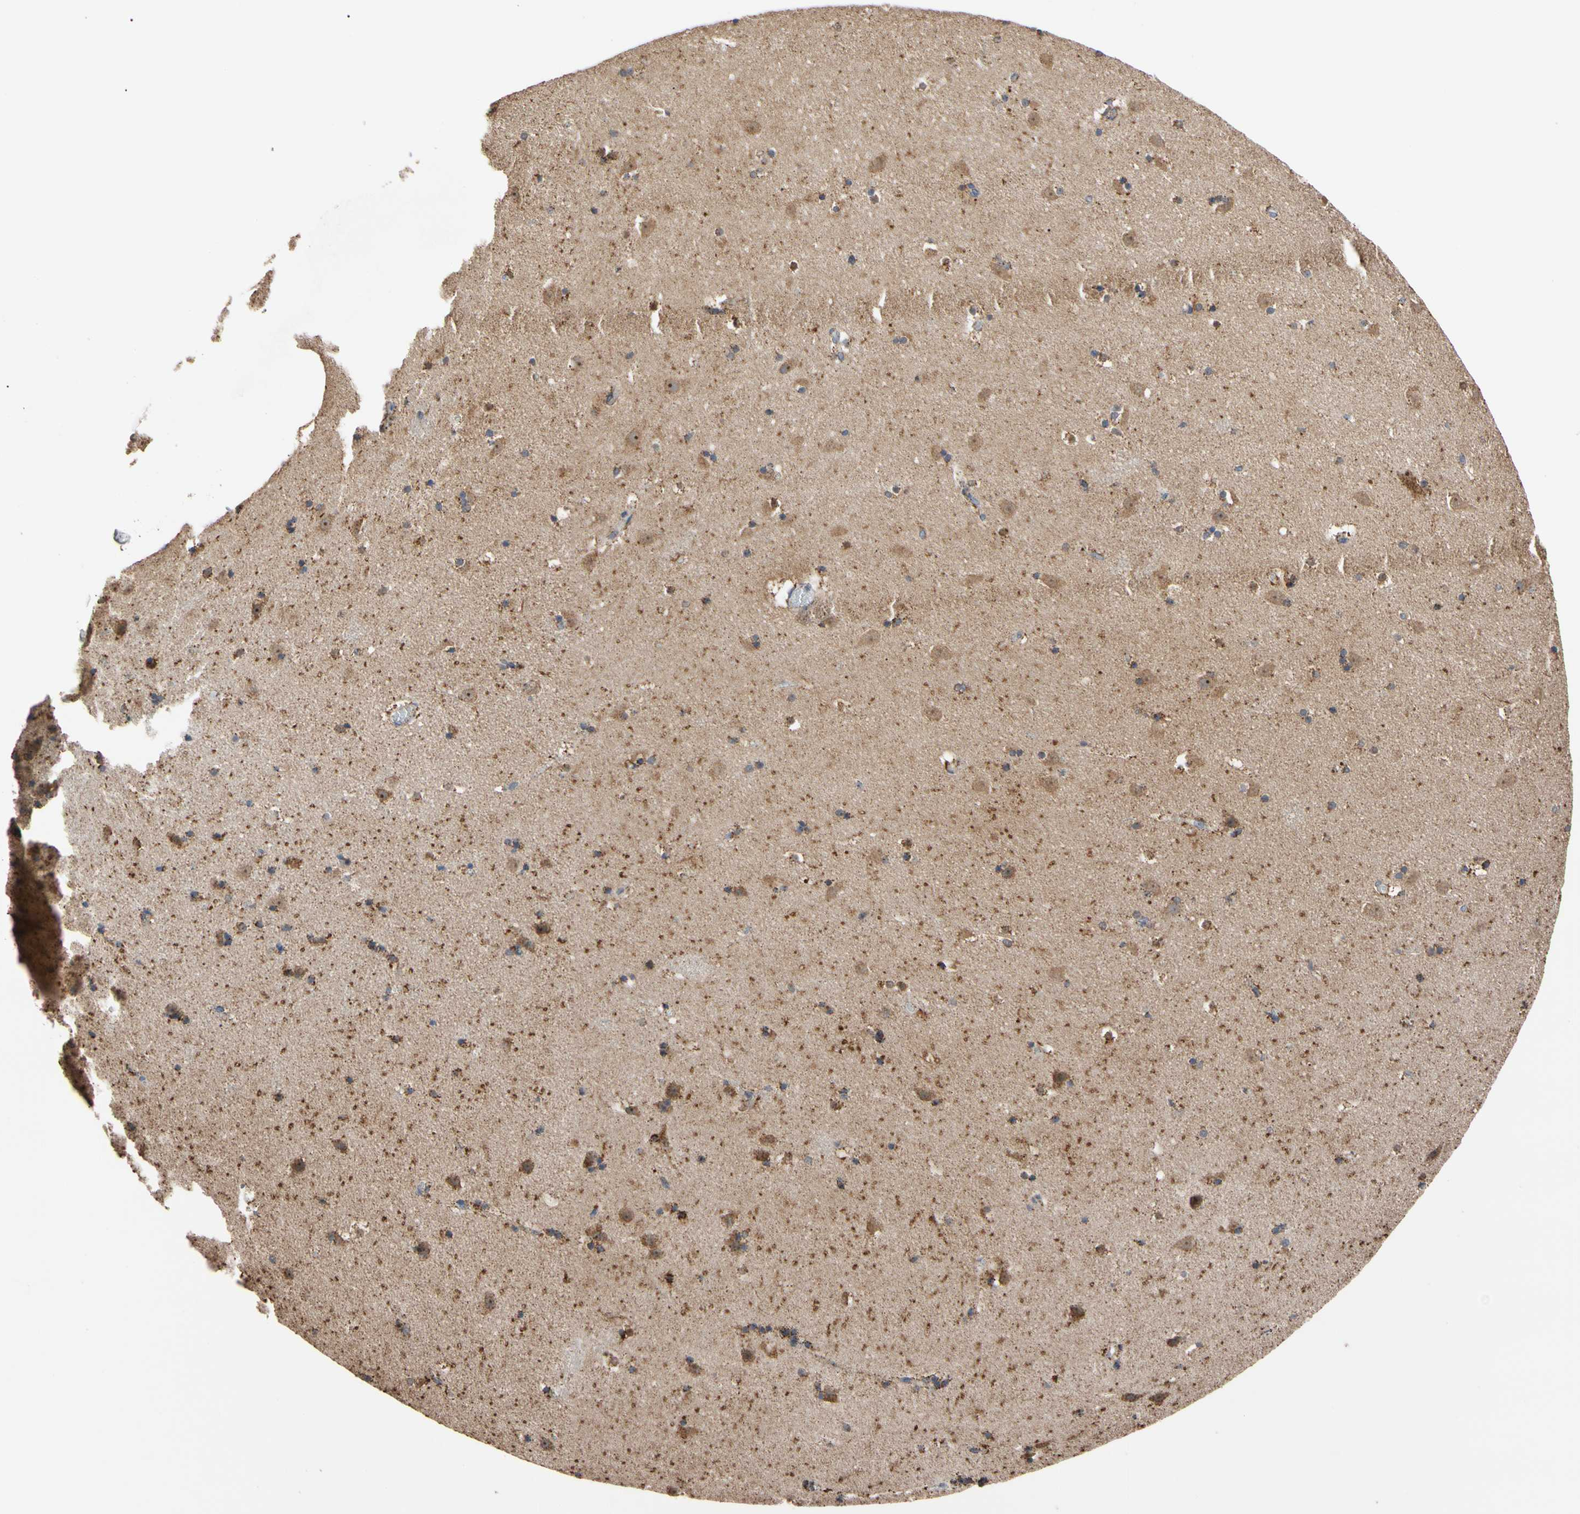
{"staining": {"intensity": "moderate", "quantity": ">75%", "location": "cytoplasmic/membranous"}, "tissue": "caudate", "cell_type": "Glial cells", "image_type": "normal", "snomed": [{"axis": "morphology", "description": "Normal tissue, NOS"}, {"axis": "topography", "description": "Lateral ventricle wall"}], "caption": "Immunohistochemical staining of normal caudate reveals >75% levels of moderate cytoplasmic/membranous protein expression in about >75% of glial cells.", "gene": "FAM110B", "patient": {"sex": "male", "age": 45}}